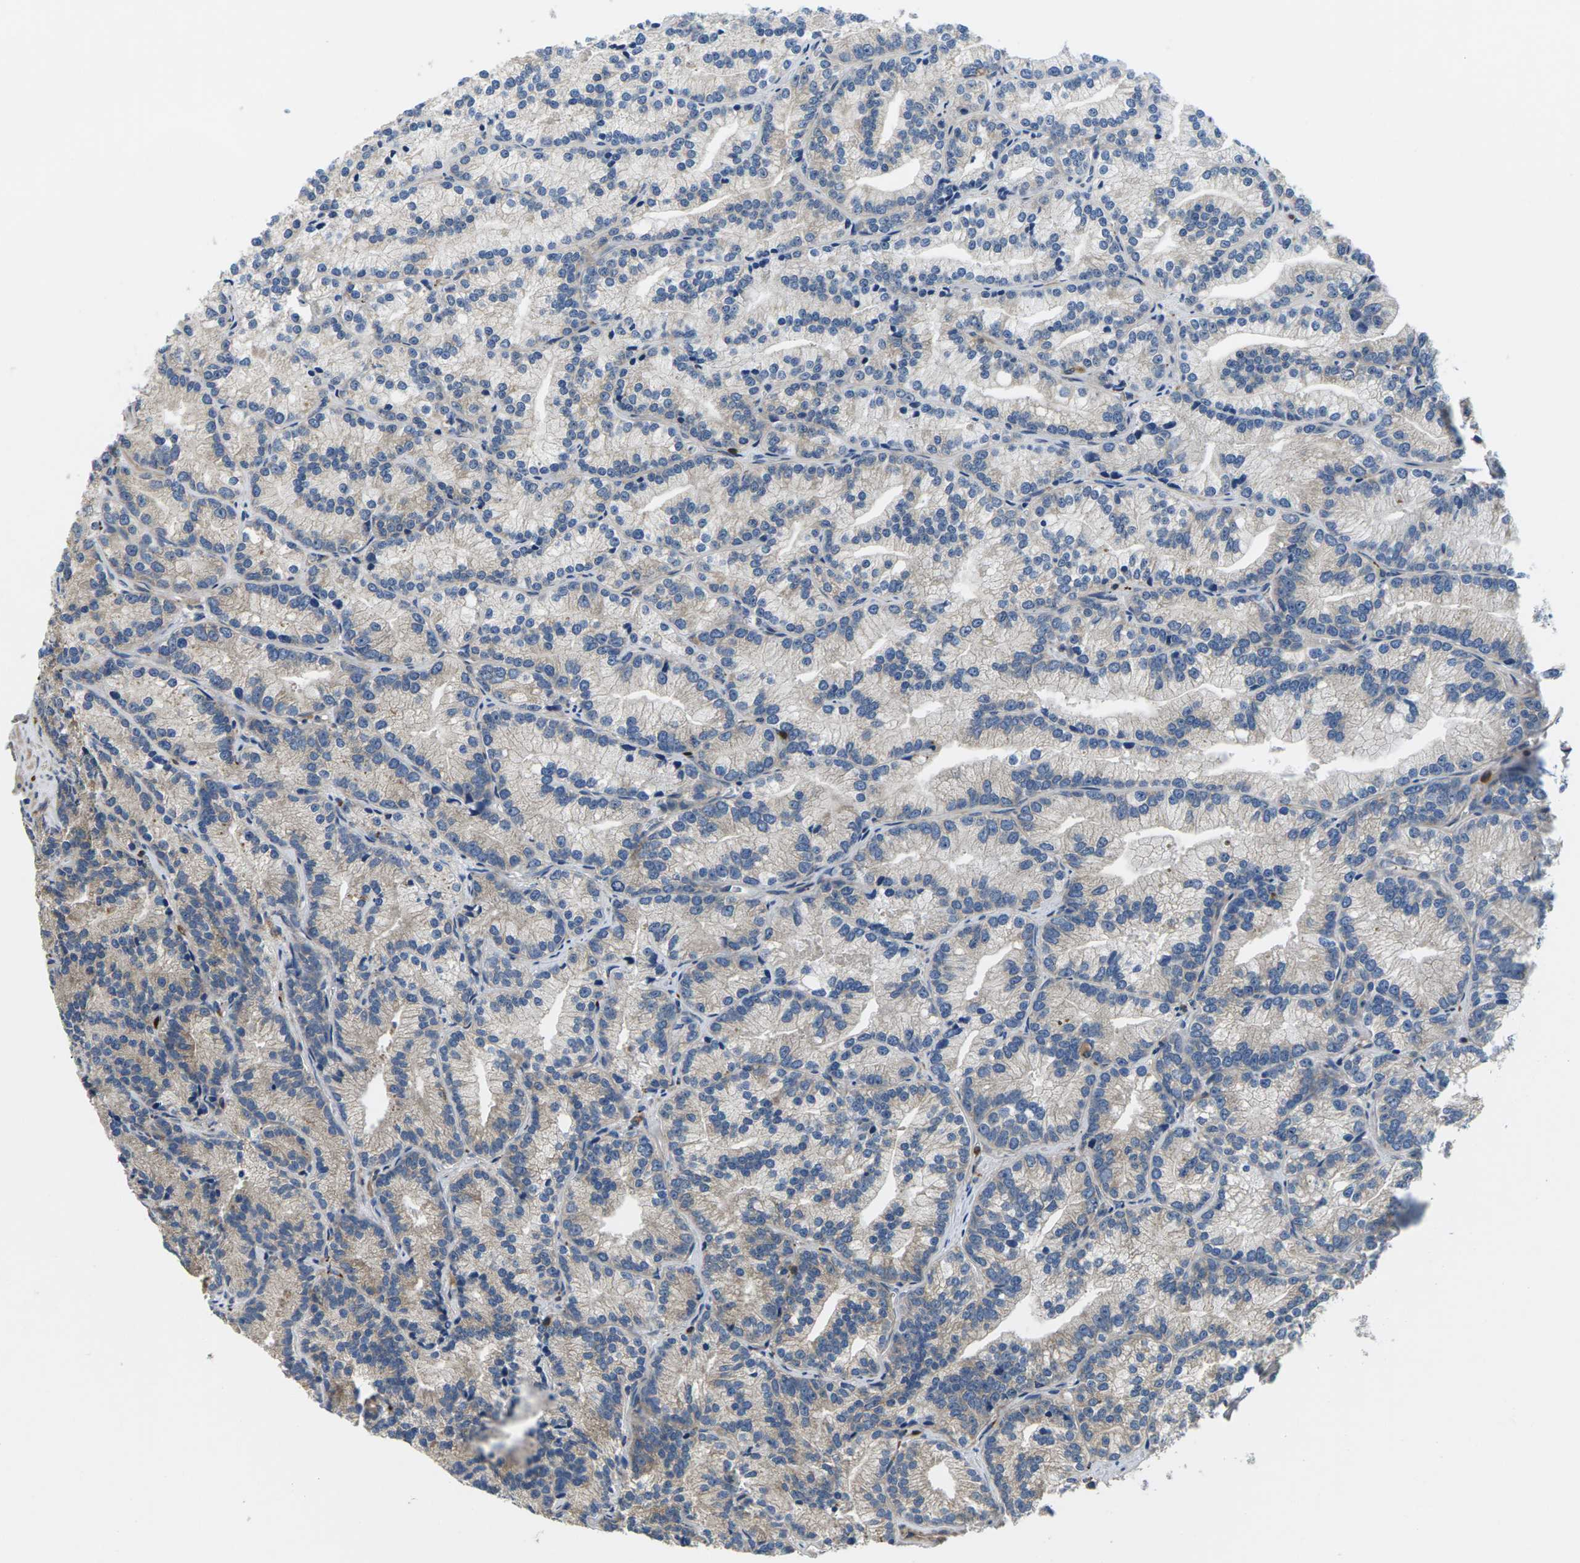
{"staining": {"intensity": "weak", "quantity": ">75%", "location": "cytoplasmic/membranous"}, "tissue": "prostate cancer", "cell_type": "Tumor cells", "image_type": "cancer", "snomed": [{"axis": "morphology", "description": "Adenocarcinoma, Low grade"}, {"axis": "topography", "description": "Prostate"}], "caption": "This is an image of IHC staining of prostate cancer (low-grade adenocarcinoma), which shows weak expression in the cytoplasmic/membranous of tumor cells.", "gene": "PLCE1", "patient": {"sex": "male", "age": 89}}